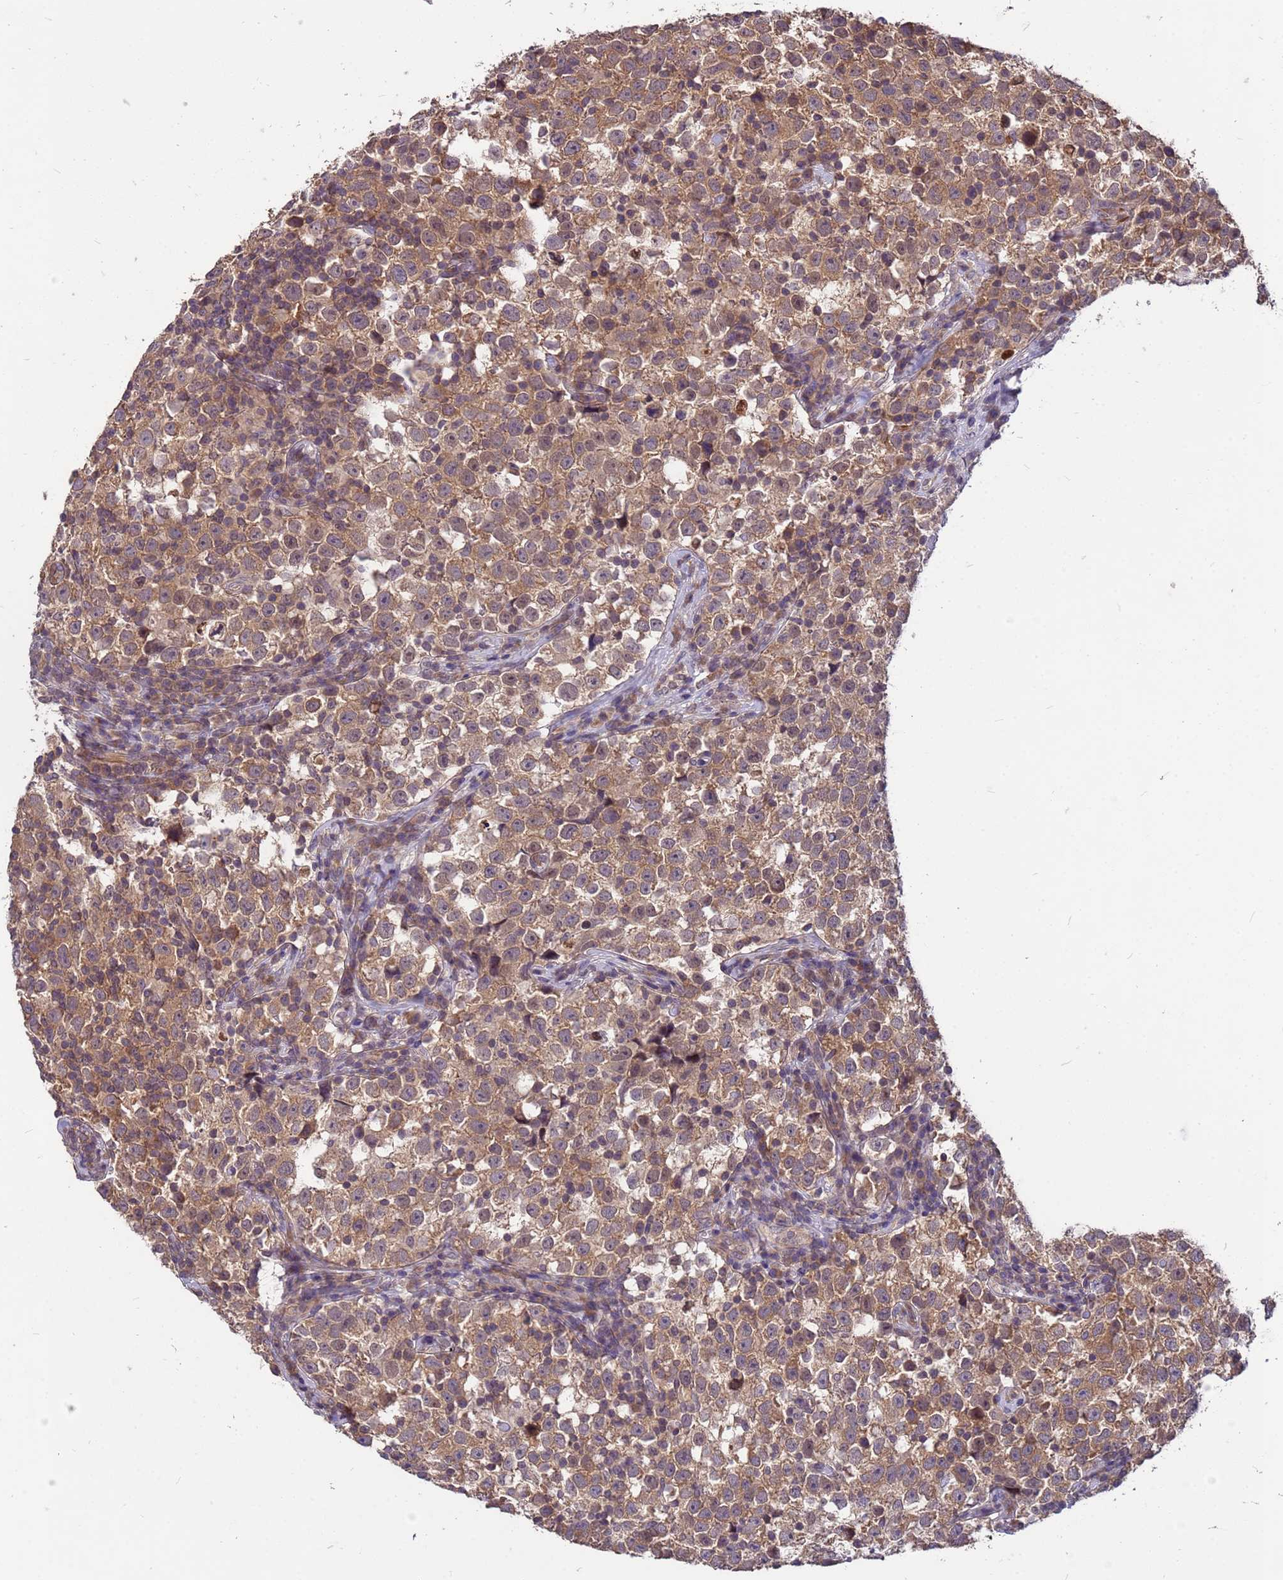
{"staining": {"intensity": "moderate", "quantity": ">75%", "location": "cytoplasmic/membranous"}, "tissue": "testis cancer", "cell_type": "Tumor cells", "image_type": "cancer", "snomed": [{"axis": "morphology", "description": "Normal tissue, NOS"}, {"axis": "morphology", "description": "Seminoma, NOS"}, {"axis": "topography", "description": "Testis"}], "caption": "Testis cancer (seminoma) was stained to show a protein in brown. There is medium levels of moderate cytoplasmic/membranous staining in approximately >75% of tumor cells. (Stains: DAB (3,3'-diaminobenzidine) in brown, nuclei in blue, Microscopy: brightfield microscopy at high magnification).", "gene": "PPP2CB", "patient": {"sex": "male", "age": 43}}